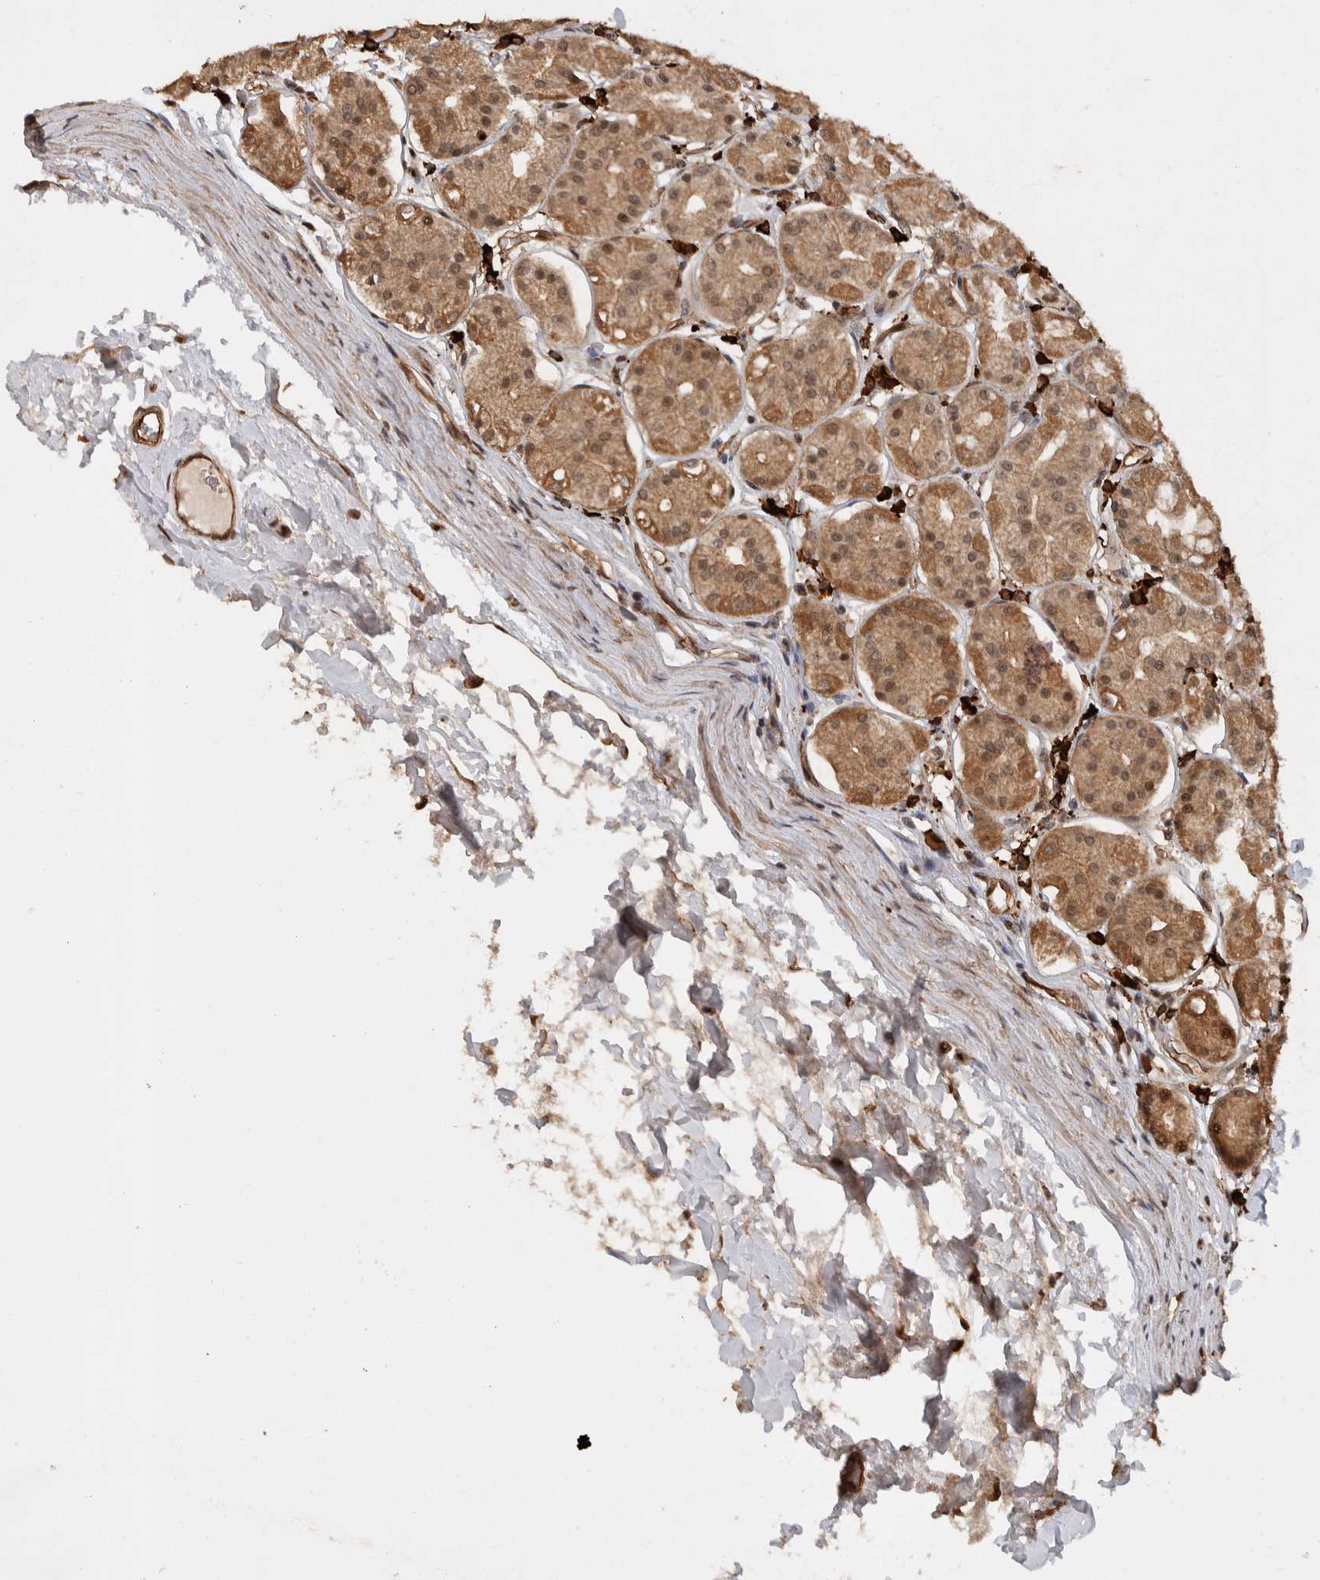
{"staining": {"intensity": "moderate", "quantity": ">75%", "location": "cytoplasmic/membranous,nuclear"}, "tissue": "stomach", "cell_type": "Glandular cells", "image_type": "normal", "snomed": [{"axis": "morphology", "description": "Normal tissue, NOS"}, {"axis": "topography", "description": "Stomach"}, {"axis": "topography", "description": "Stomach, lower"}], "caption": "Brown immunohistochemical staining in benign human stomach displays moderate cytoplasmic/membranous,nuclear expression in about >75% of glandular cells.", "gene": "TOR1B", "patient": {"sex": "female", "age": 56}}